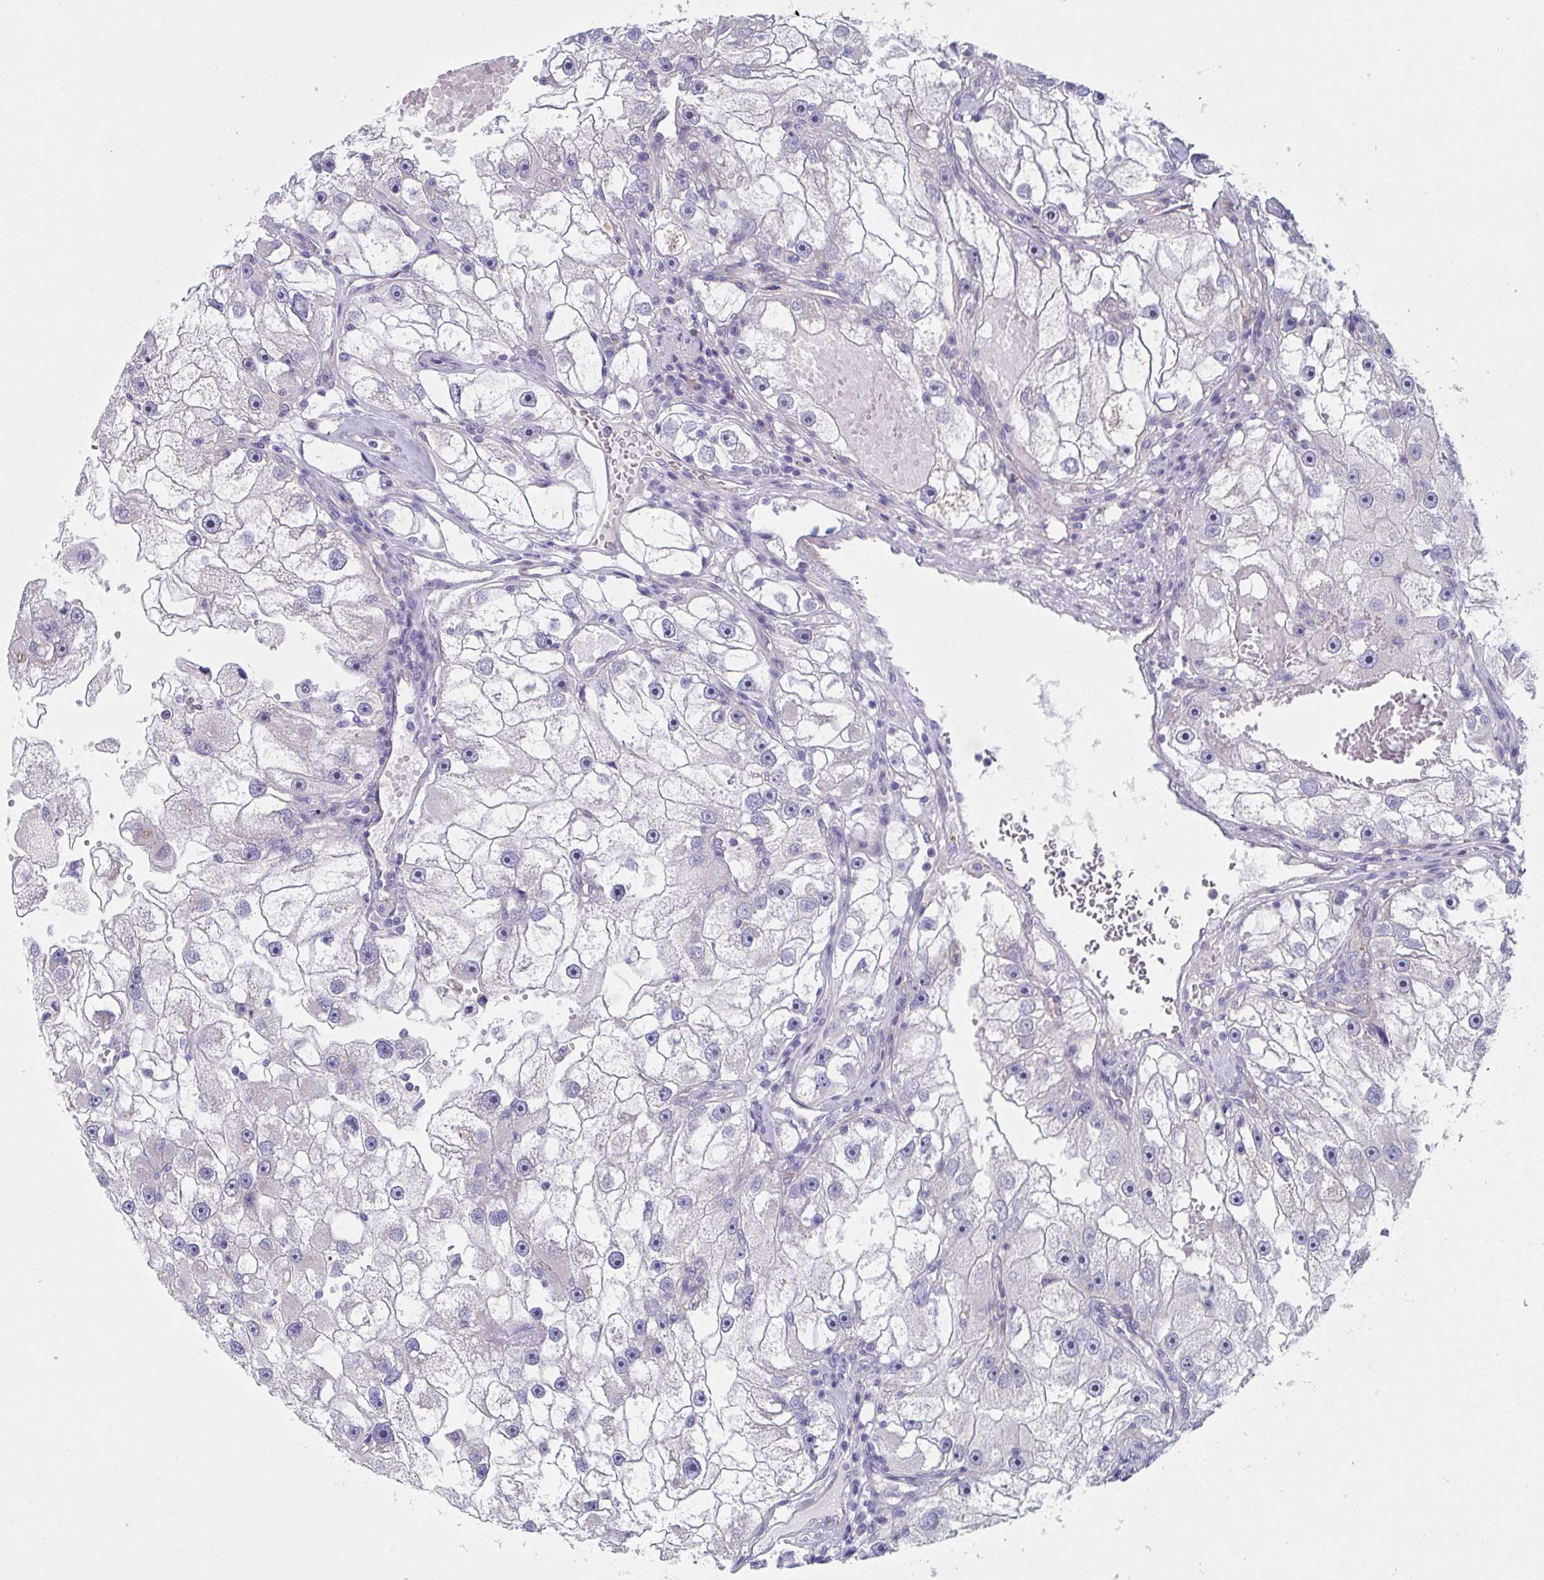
{"staining": {"intensity": "negative", "quantity": "none", "location": "none"}, "tissue": "renal cancer", "cell_type": "Tumor cells", "image_type": "cancer", "snomed": [{"axis": "morphology", "description": "Adenocarcinoma, NOS"}, {"axis": "topography", "description": "Kidney"}], "caption": "This is an immunohistochemistry (IHC) histopathology image of renal cancer (adenocarcinoma). There is no positivity in tumor cells.", "gene": "ST14", "patient": {"sex": "male", "age": 63}}